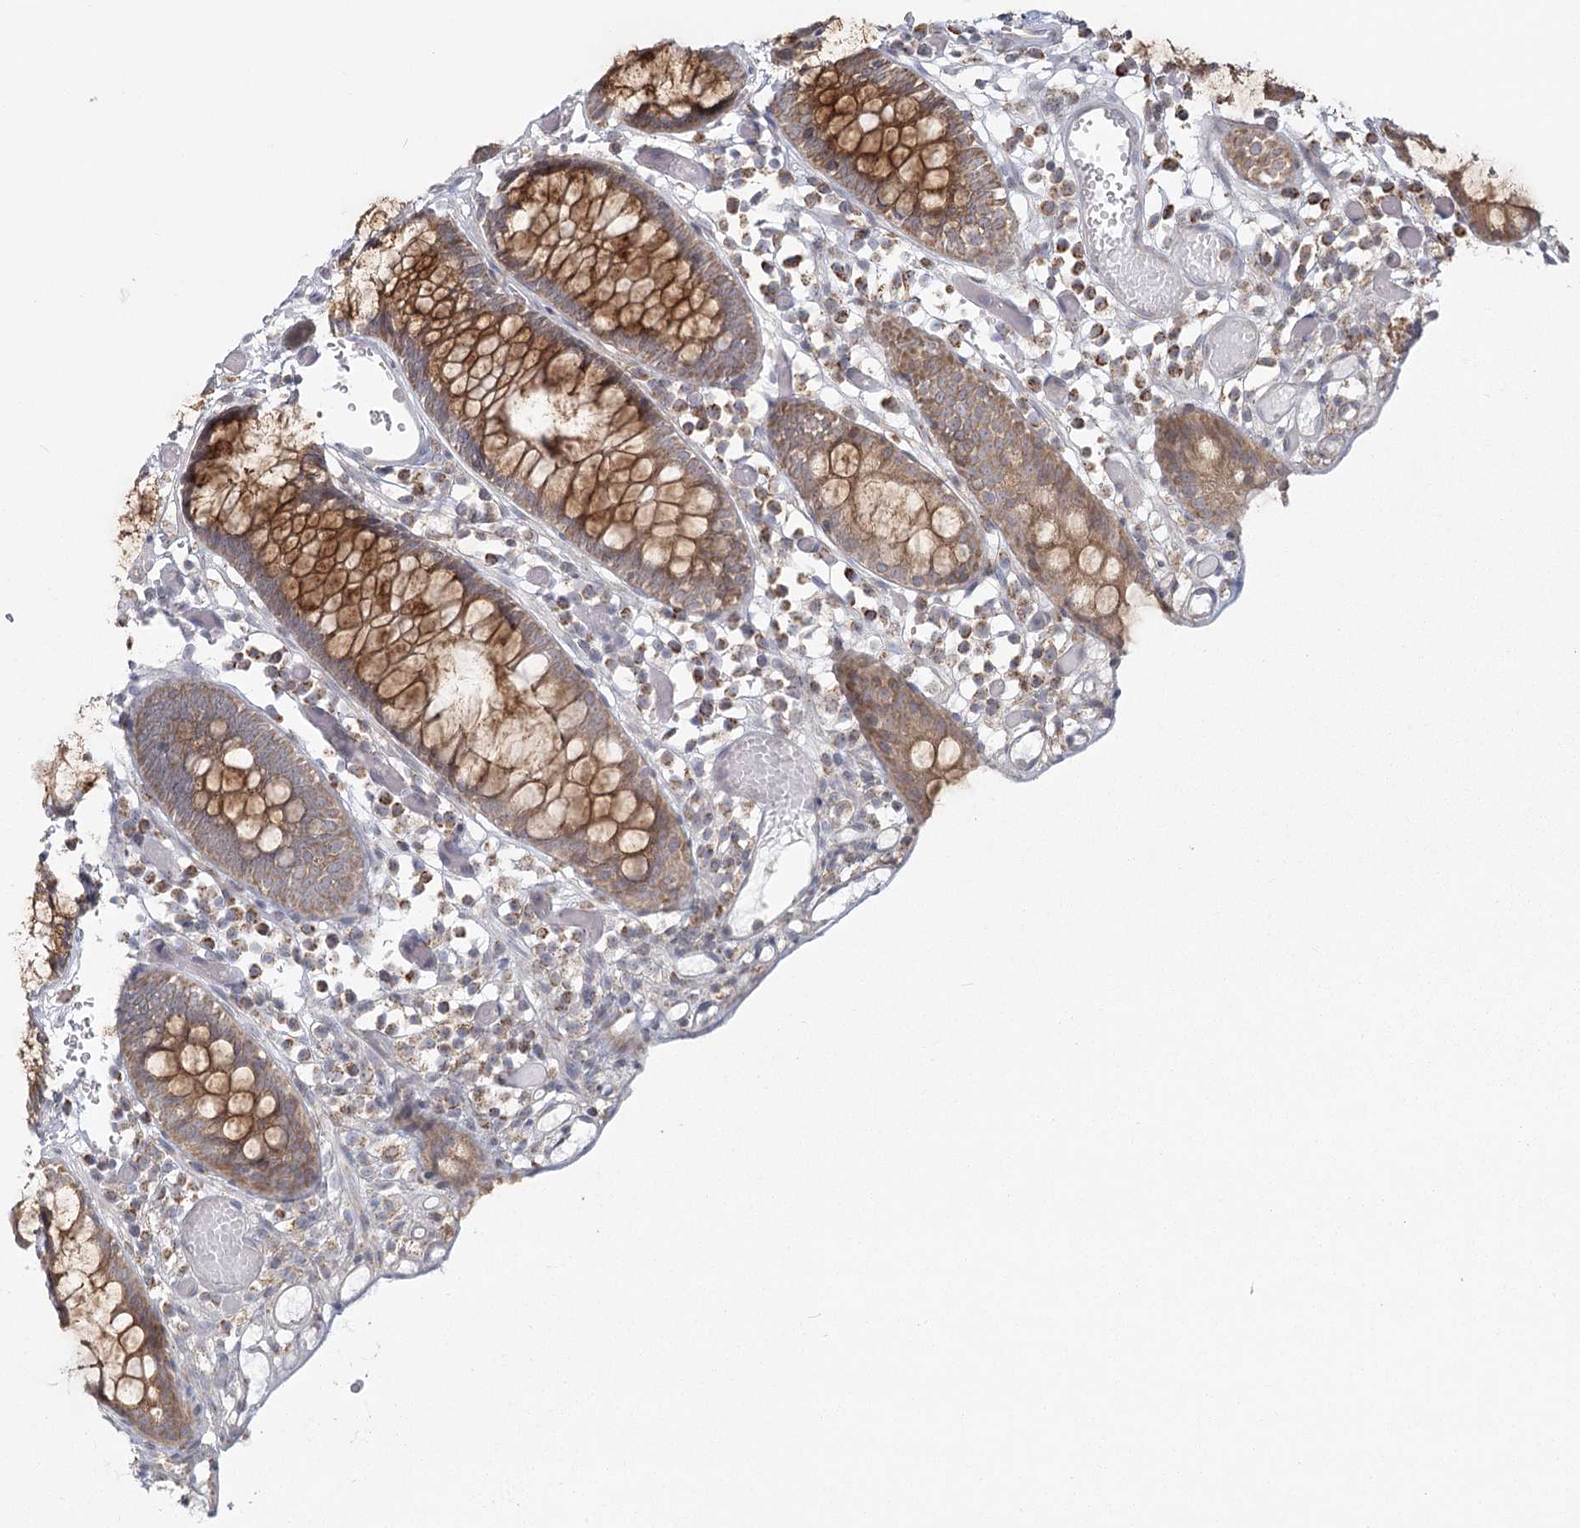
{"staining": {"intensity": "weak", "quantity": "25%-75%", "location": "cytoplasmic/membranous"}, "tissue": "colon", "cell_type": "Endothelial cells", "image_type": "normal", "snomed": [{"axis": "morphology", "description": "Normal tissue, NOS"}, {"axis": "topography", "description": "Colon"}], "caption": "Normal colon exhibits weak cytoplasmic/membranous expression in about 25%-75% of endothelial cells.", "gene": "LACTB", "patient": {"sex": "male", "age": 14}}